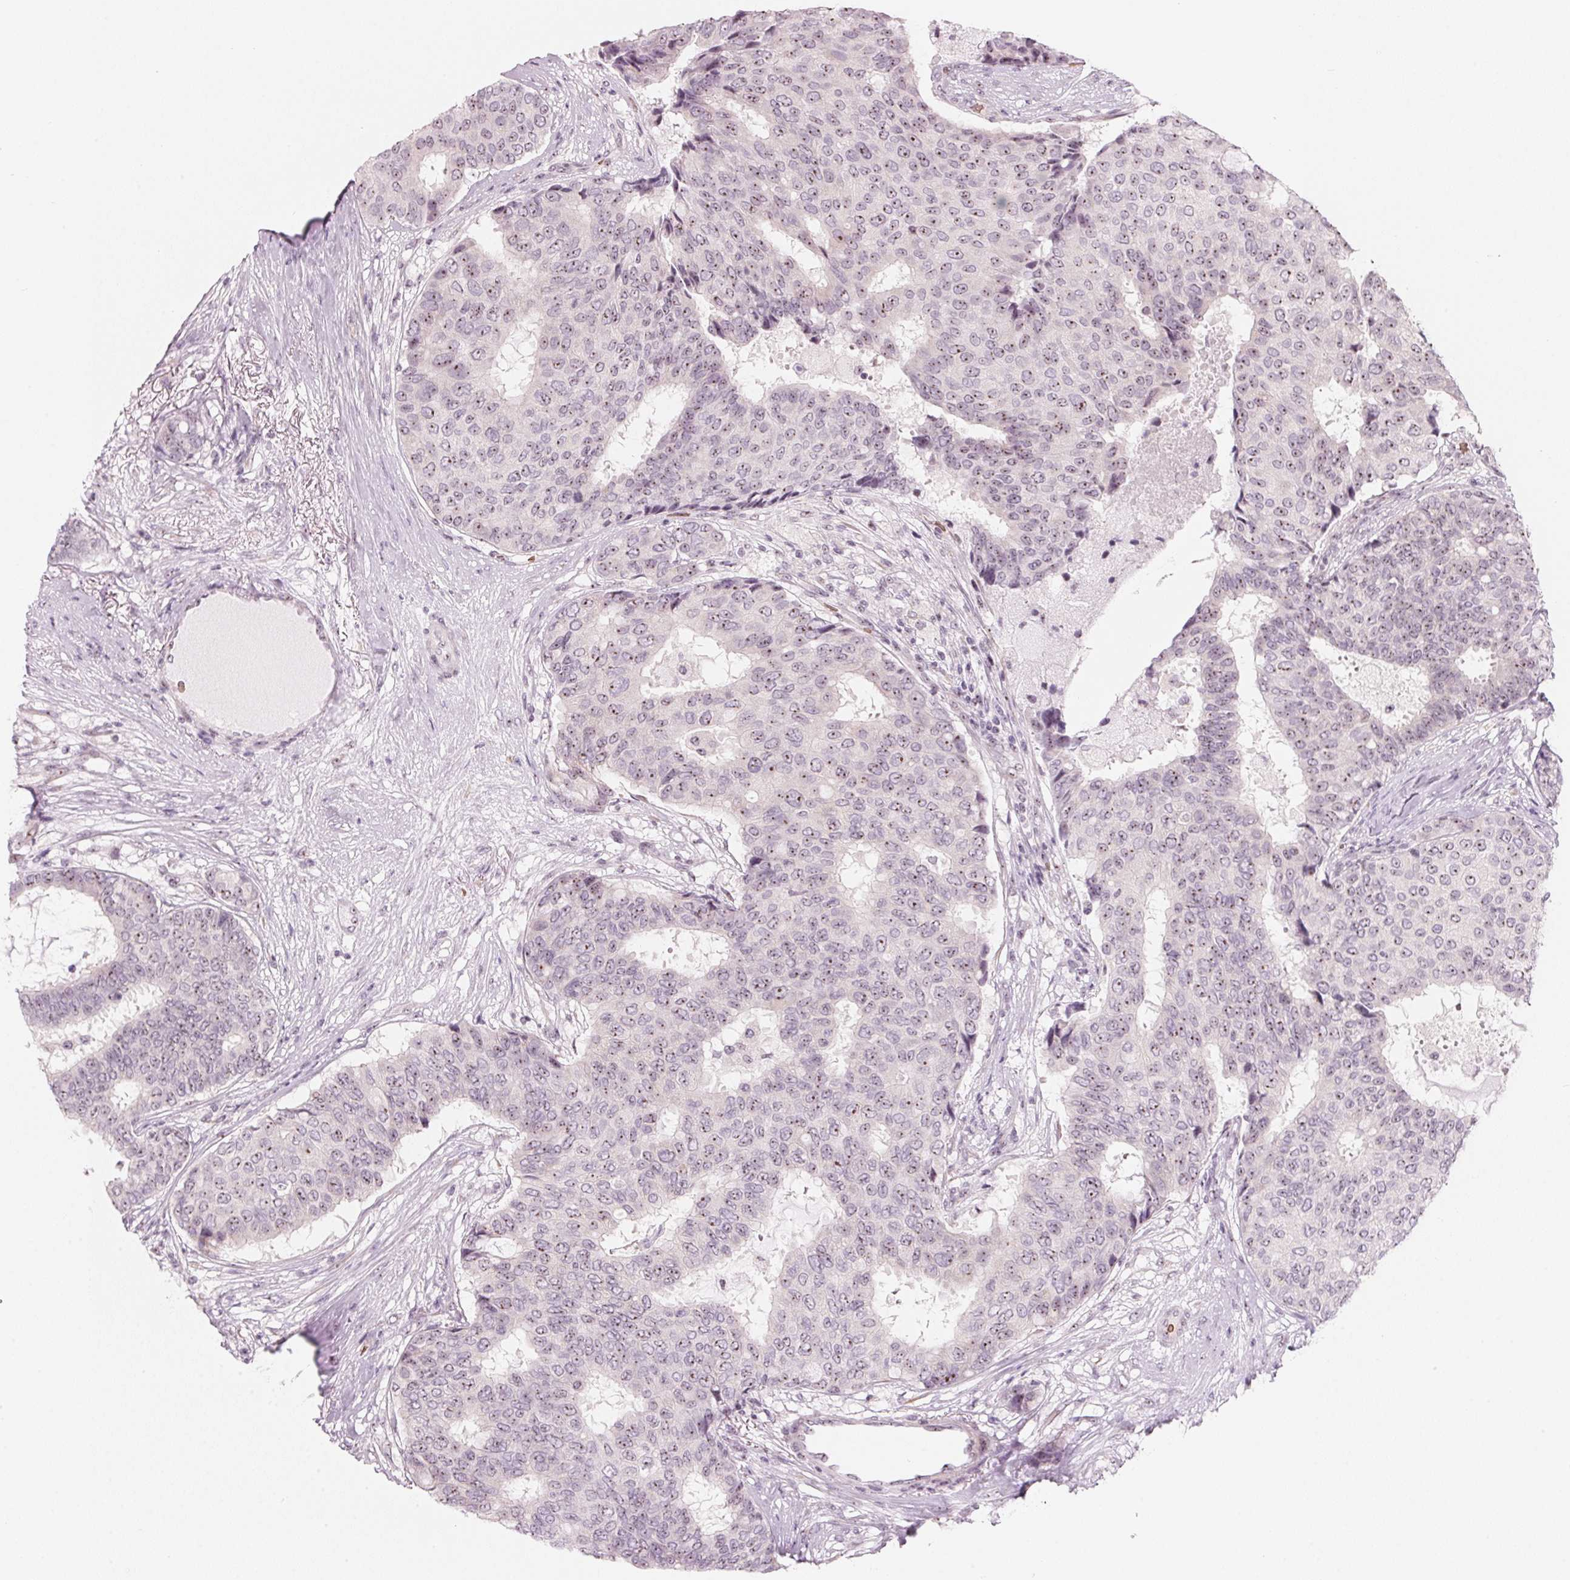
{"staining": {"intensity": "weak", "quantity": ">75%", "location": "nuclear"}, "tissue": "breast cancer", "cell_type": "Tumor cells", "image_type": "cancer", "snomed": [{"axis": "morphology", "description": "Duct carcinoma"}, {"axis": "topography", "description": "Breast"}], "caption": "Protein analysis of breast cancer tissue displays weak nuclear staining in approximately >75% of tumor cells. (brown staining indicates protein expression, while blue staining denotes nuclei).", "gene": "DNTTIP2", "patient": {"sex": "female", "age": 75}}